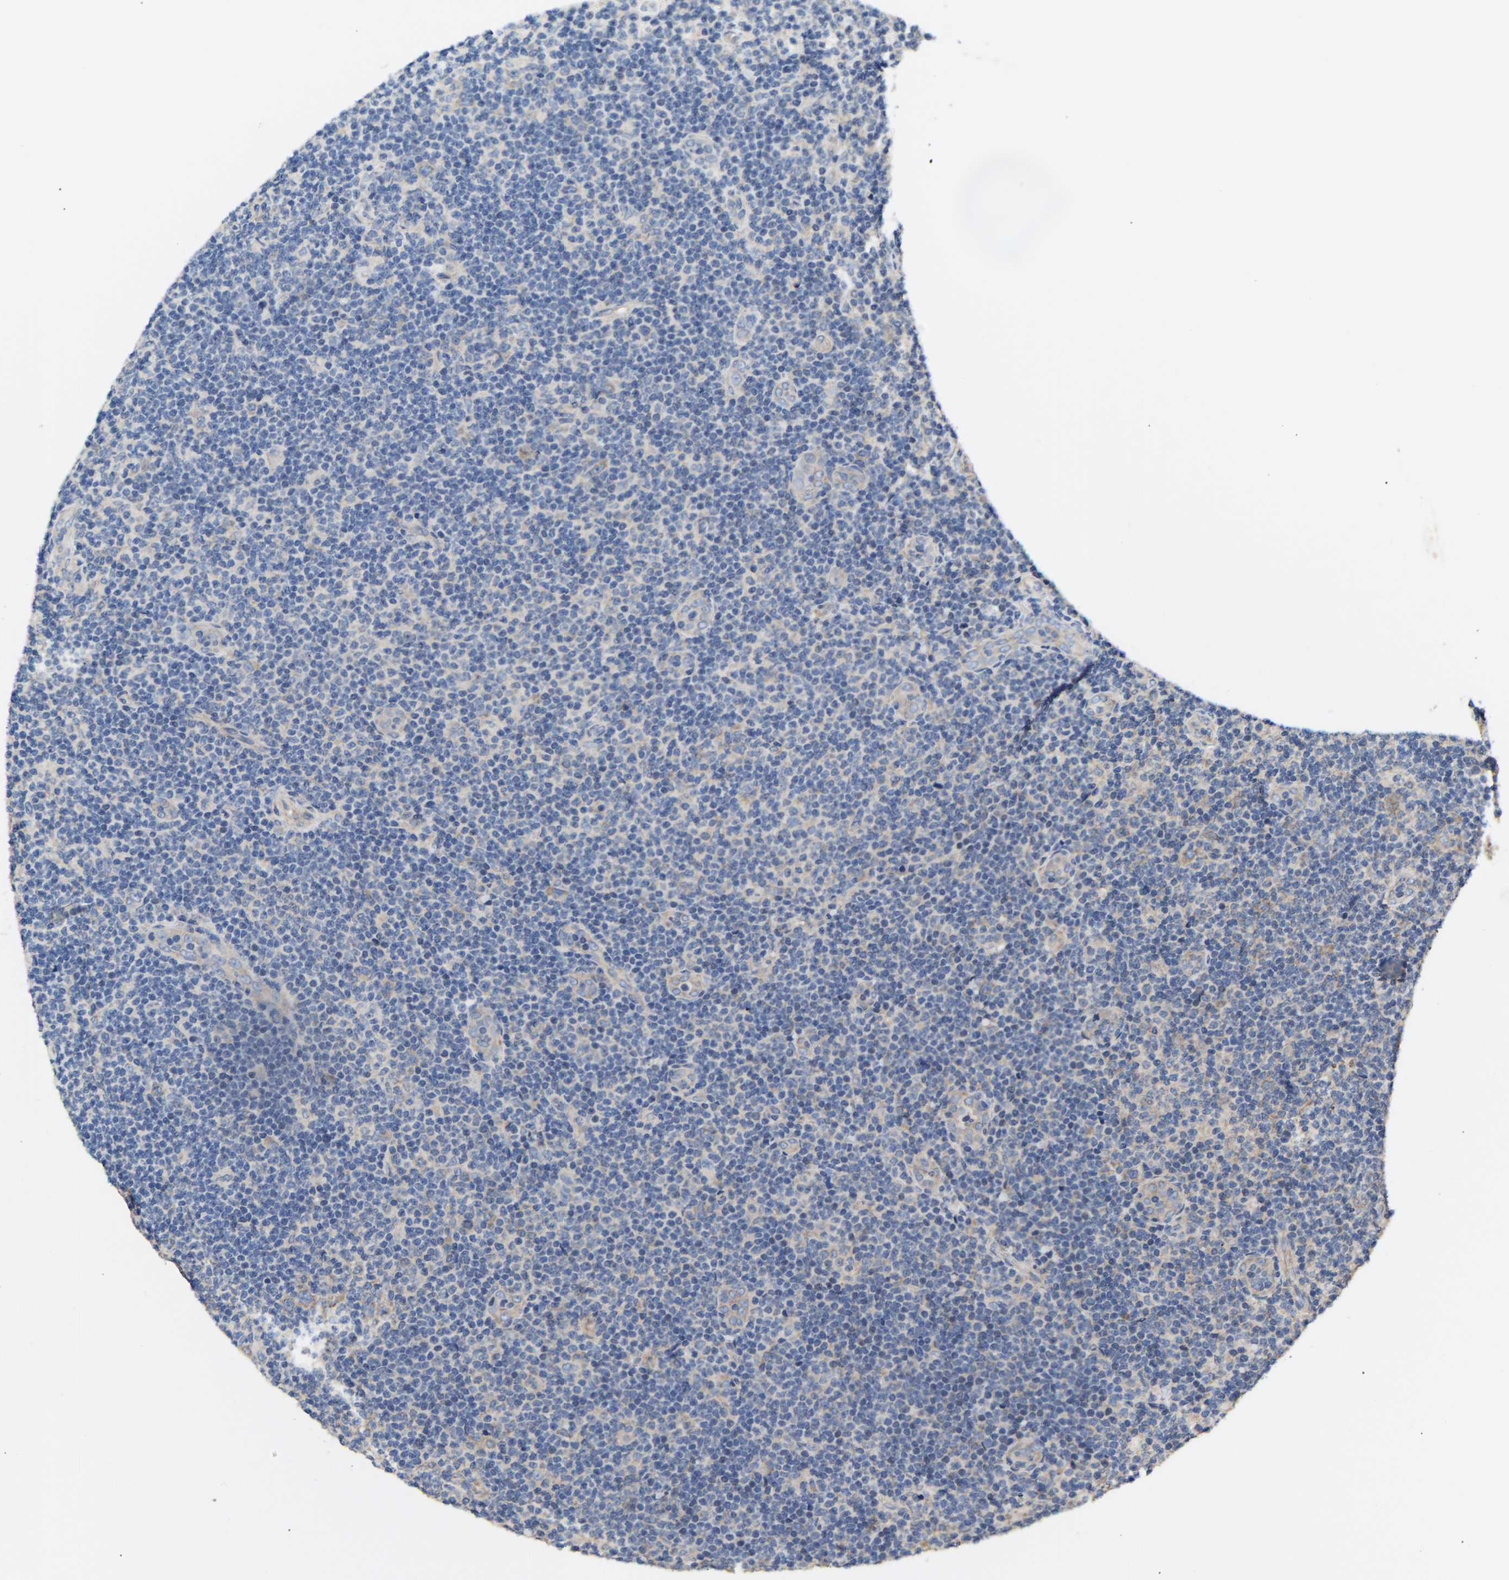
{"staining": {"intensity": "negative", "quantity": "none", "location": "none"}, "tissue": "lymphoma", "cell_type": "Tumor cells", "image_type": "cancer", "snomed": [{"axis": "morphology", "description": "Malignant lymphoma, non-Hodgkin's type, Low grade"}, {"axis": "topography", "description": "Lymph node"}], "caption": "An IHC micrograph of malignant lymphoma, non-Hodgkin's type (low-grade) is shown. There is no staining in tumor cells of malignant lymphoma, non-Hodgkin's type (low-grade). The staining was performed using DAB (3,3'-diaminobenzidine) to visualize the protein expression in brown, while the nuclei were stained in blue with hematoxylin (Magnification: 20x).", "gene": "AIMP2", "patient": {"sex": "male", "age": 83}}